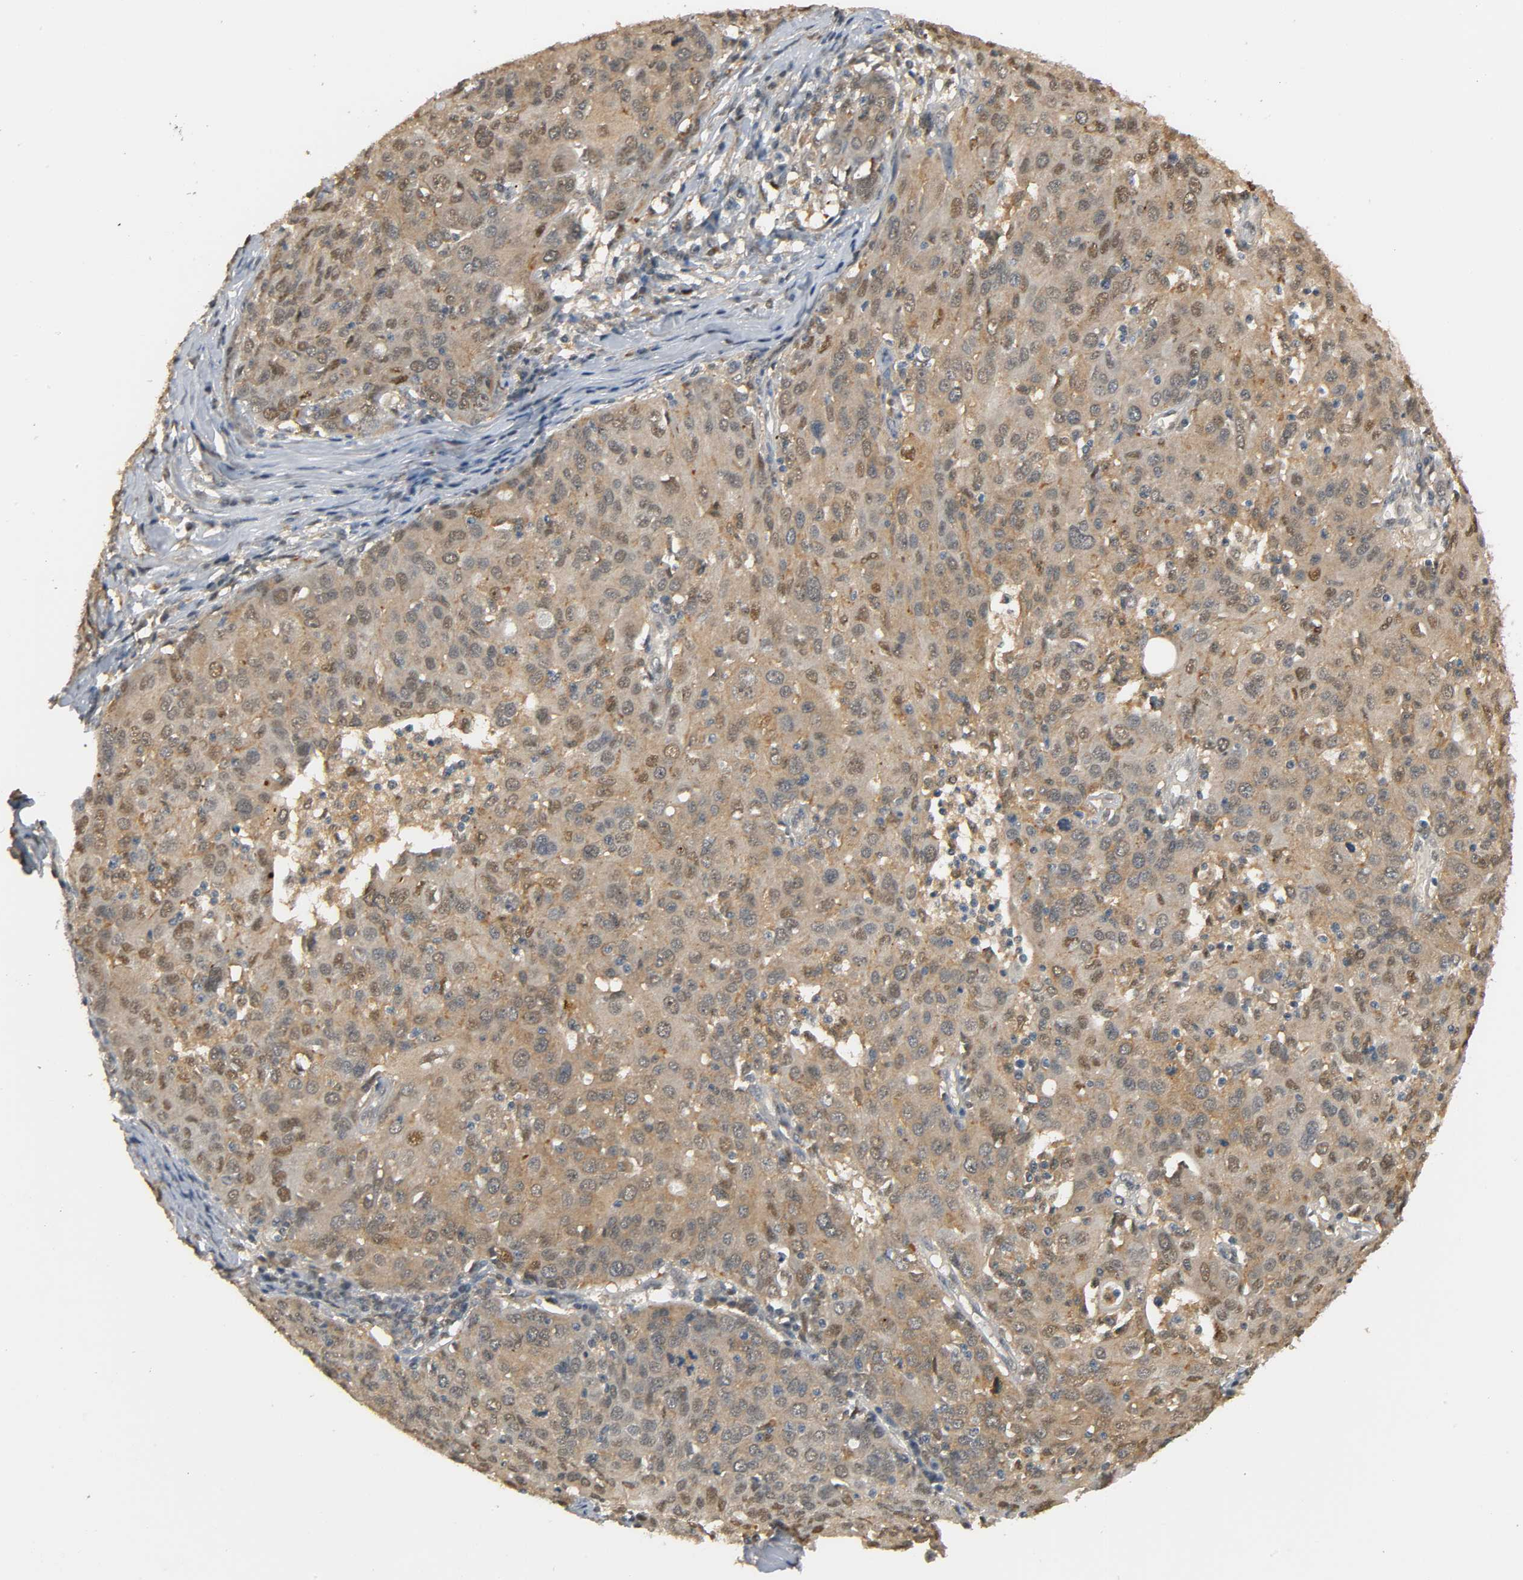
{"staining": {"intensity": "weak", "quantity": ">75%", "location": "cytoplasmic/membranous,nuclear"}, "tissue": "ovarian cancer", "cell_type": "Tumor cells", "image_type": "cancer", "snomed": [{"axis": "morphology", "description": "Carcinoma, endometroid"}, {"axis": "topography", "description": "Ovary"}], "caption": "Ovarian cancer stained with a protein marker displays weak staining in tumor cells.", "gene": "ZFPM2", "patient": {"sex": "female", "age": 50}}